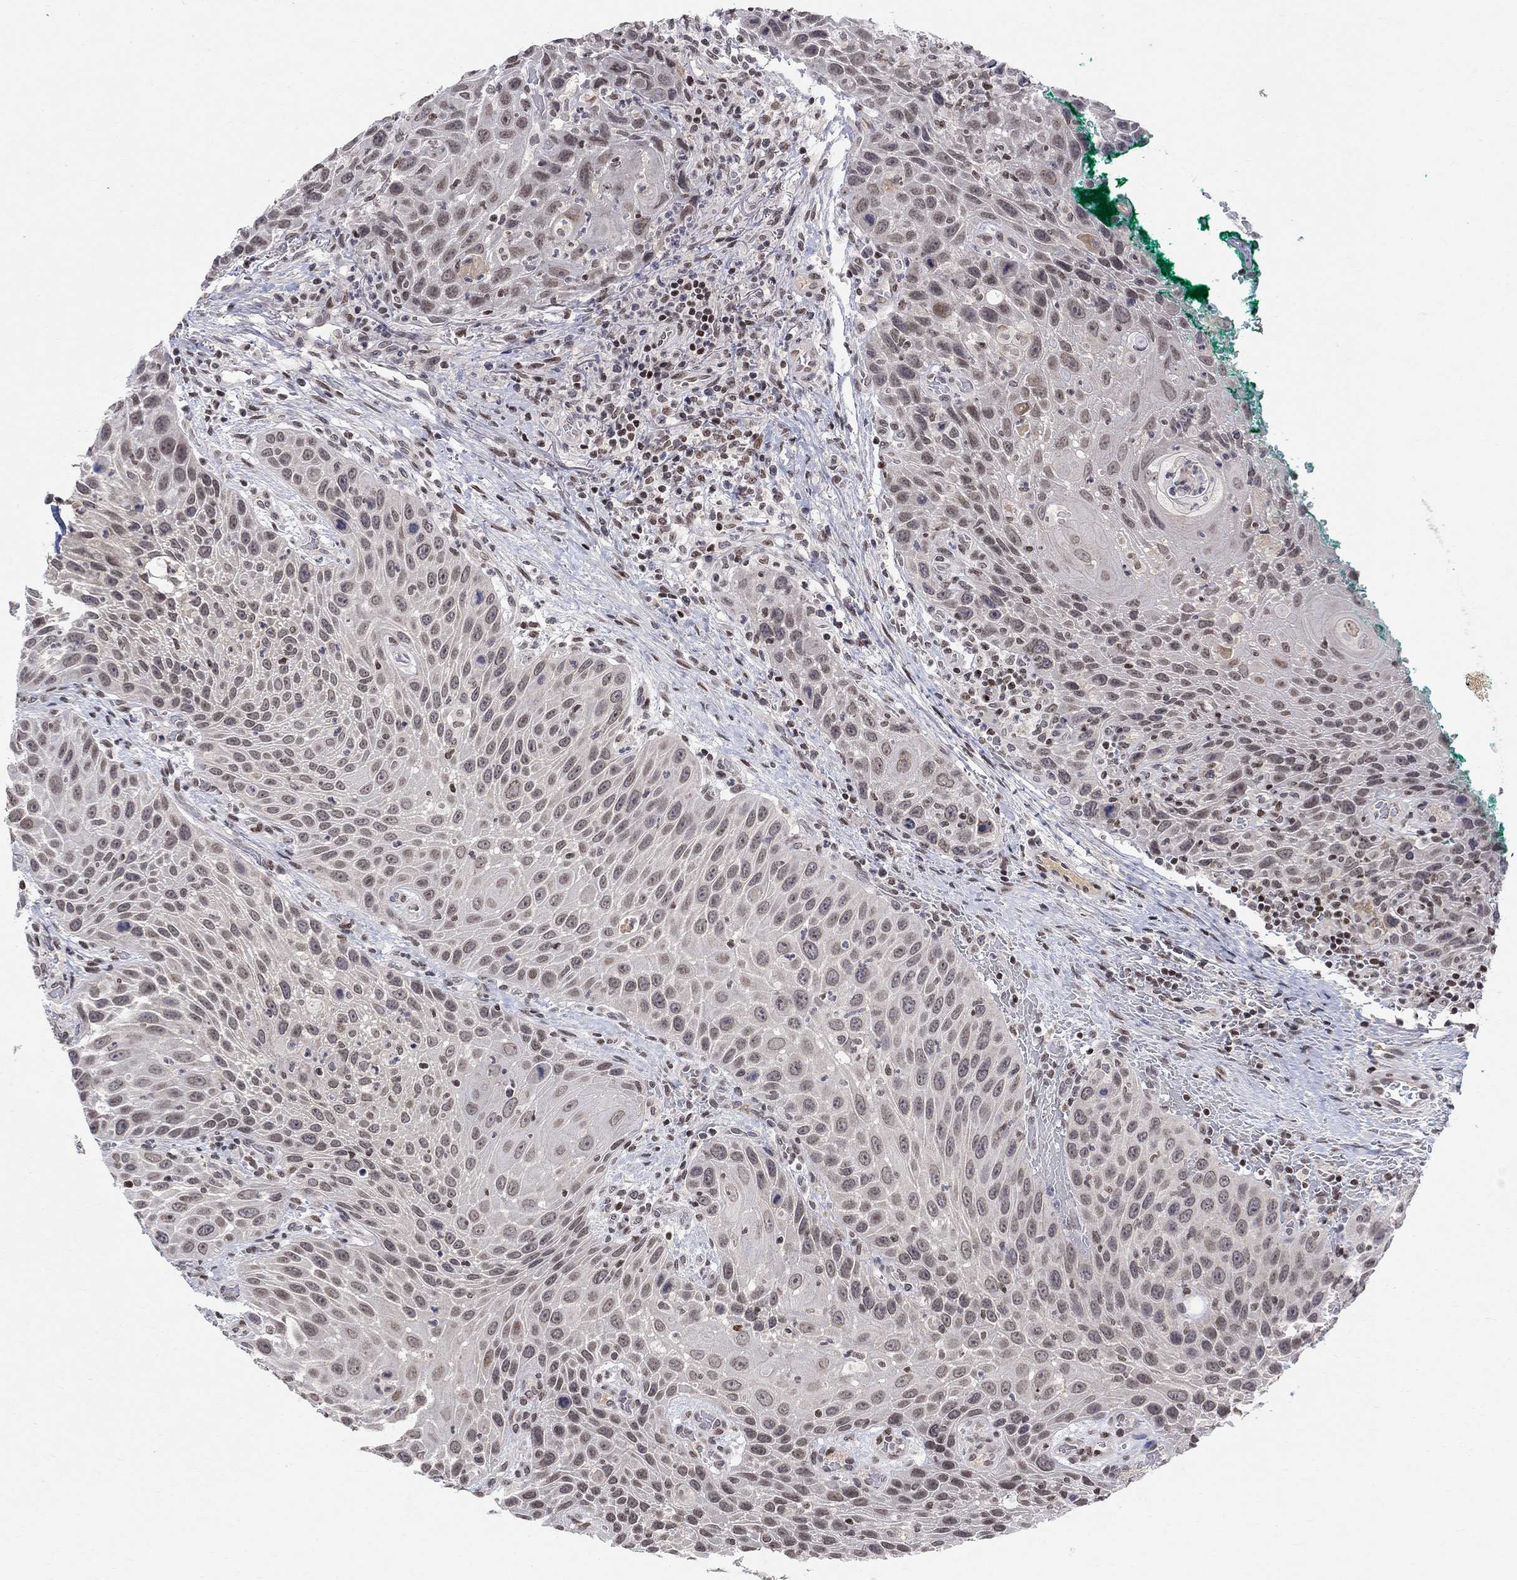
{"staining": {"intensity": "negative", "quantity": "none", "location": "none"}, "tissue": "head and neck cancer", "cell_type": "Tumor cells", "image_type": "cancer", "snomed": [{"axis": "morphology", "description": "Squamous cell carcinoma, NOS"}, {"axis": "topography", "description": "Head-Neck"}], "caption": "This is an immunohistochemistry histopathology image of human head and neck cancer (squamous cell carcinoma). There is no staining in tumor cells.", "gene": "KLF12", "patient": {"sex": "male", "age": 69}}